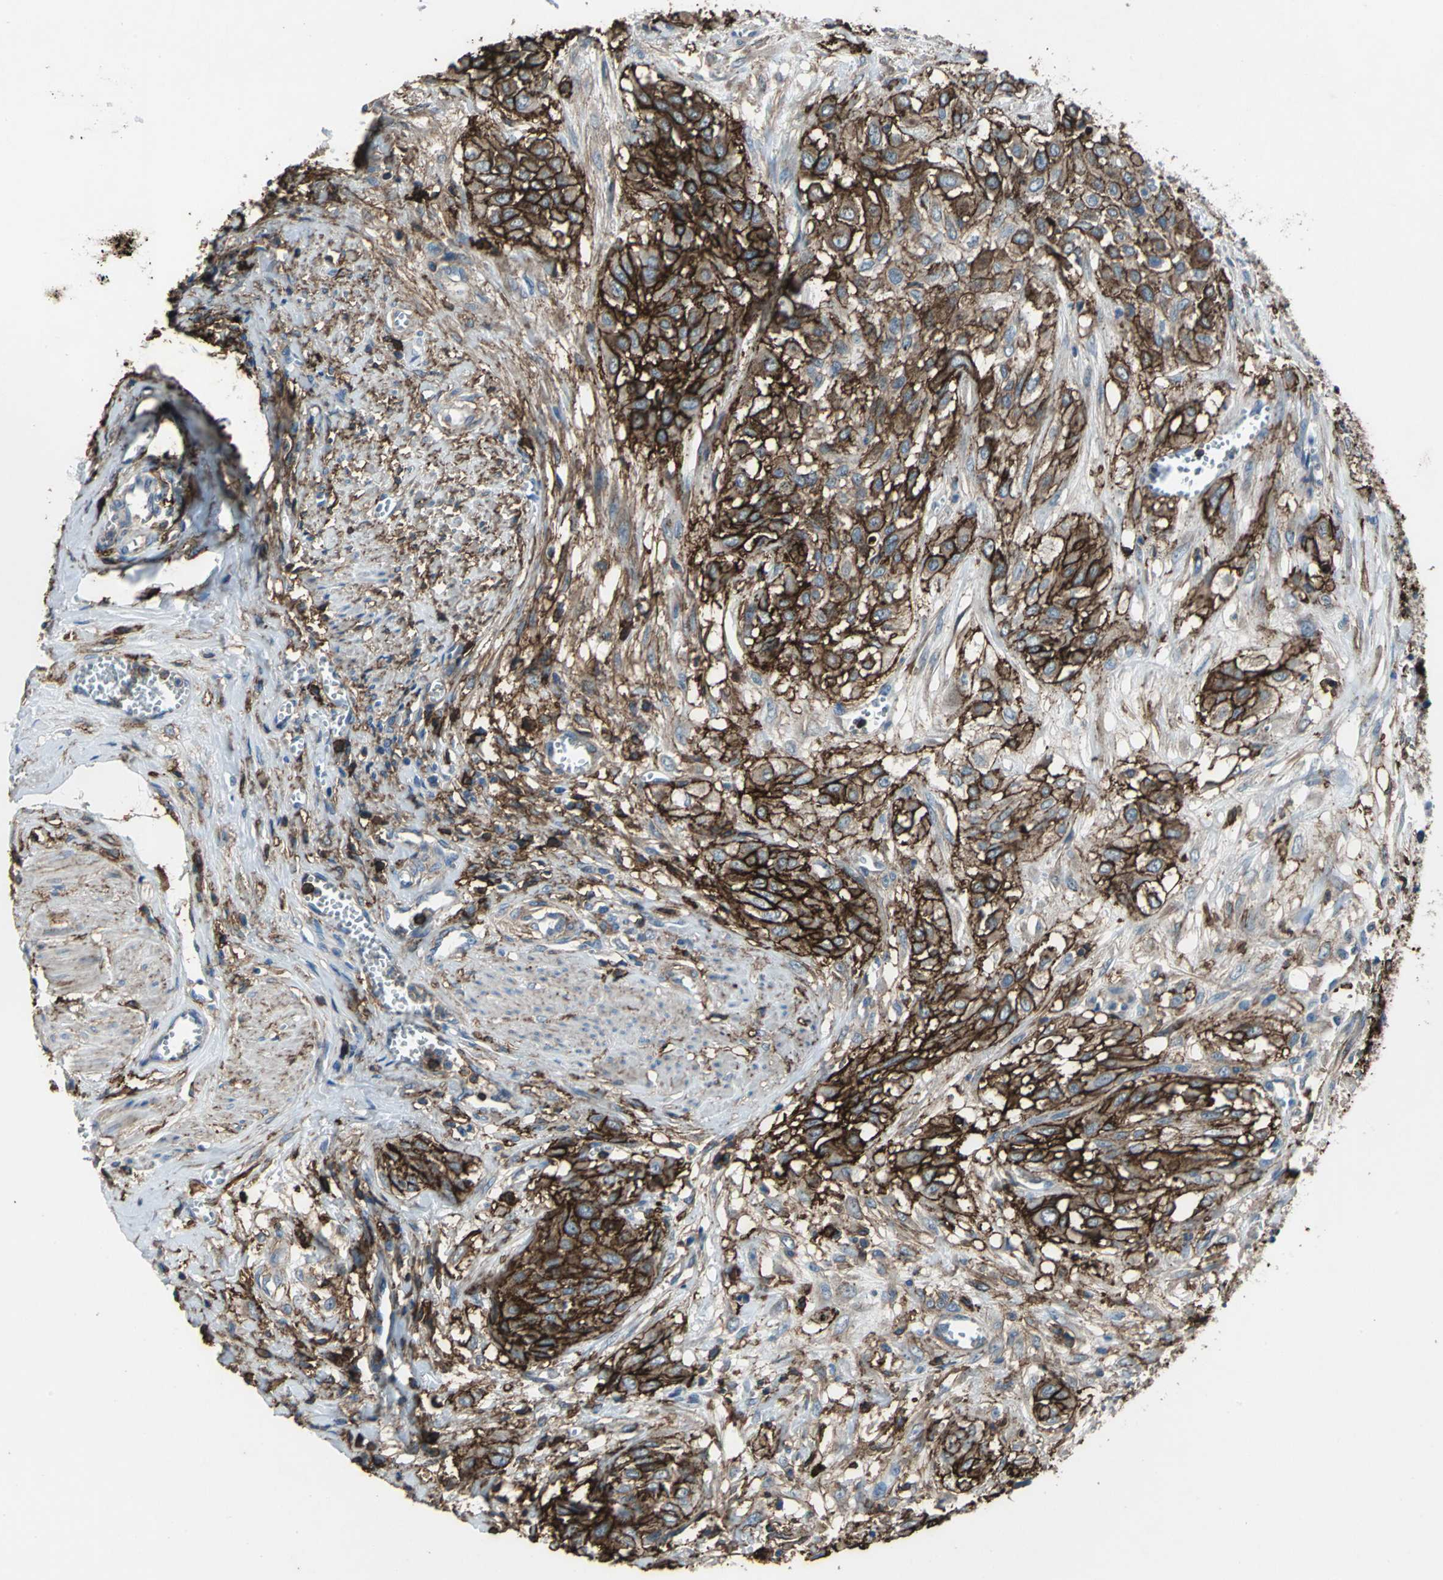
{"staining": {"intensity": "strong", "quantity": ">75%", "location": "cytoplasmic/membranous"}, "tissue": "urothelial cancer", "cell_type": "Tumor cells", "image_type": "cancer", "snomed": [{"axis": "morphology", "description": "Urothelial carcinoma, High grade"}, {"axis": "topography", "description": "Urinary bladder"}], "caption": "Immunohistochemical staining of human high-grade urothelial carcinoma demonstrates high levels of strong cytoplasmic/membranous expression in about >75% of tumor cells.", "gene": "CD44", "patient": {"sex": "male", "age": 57}}